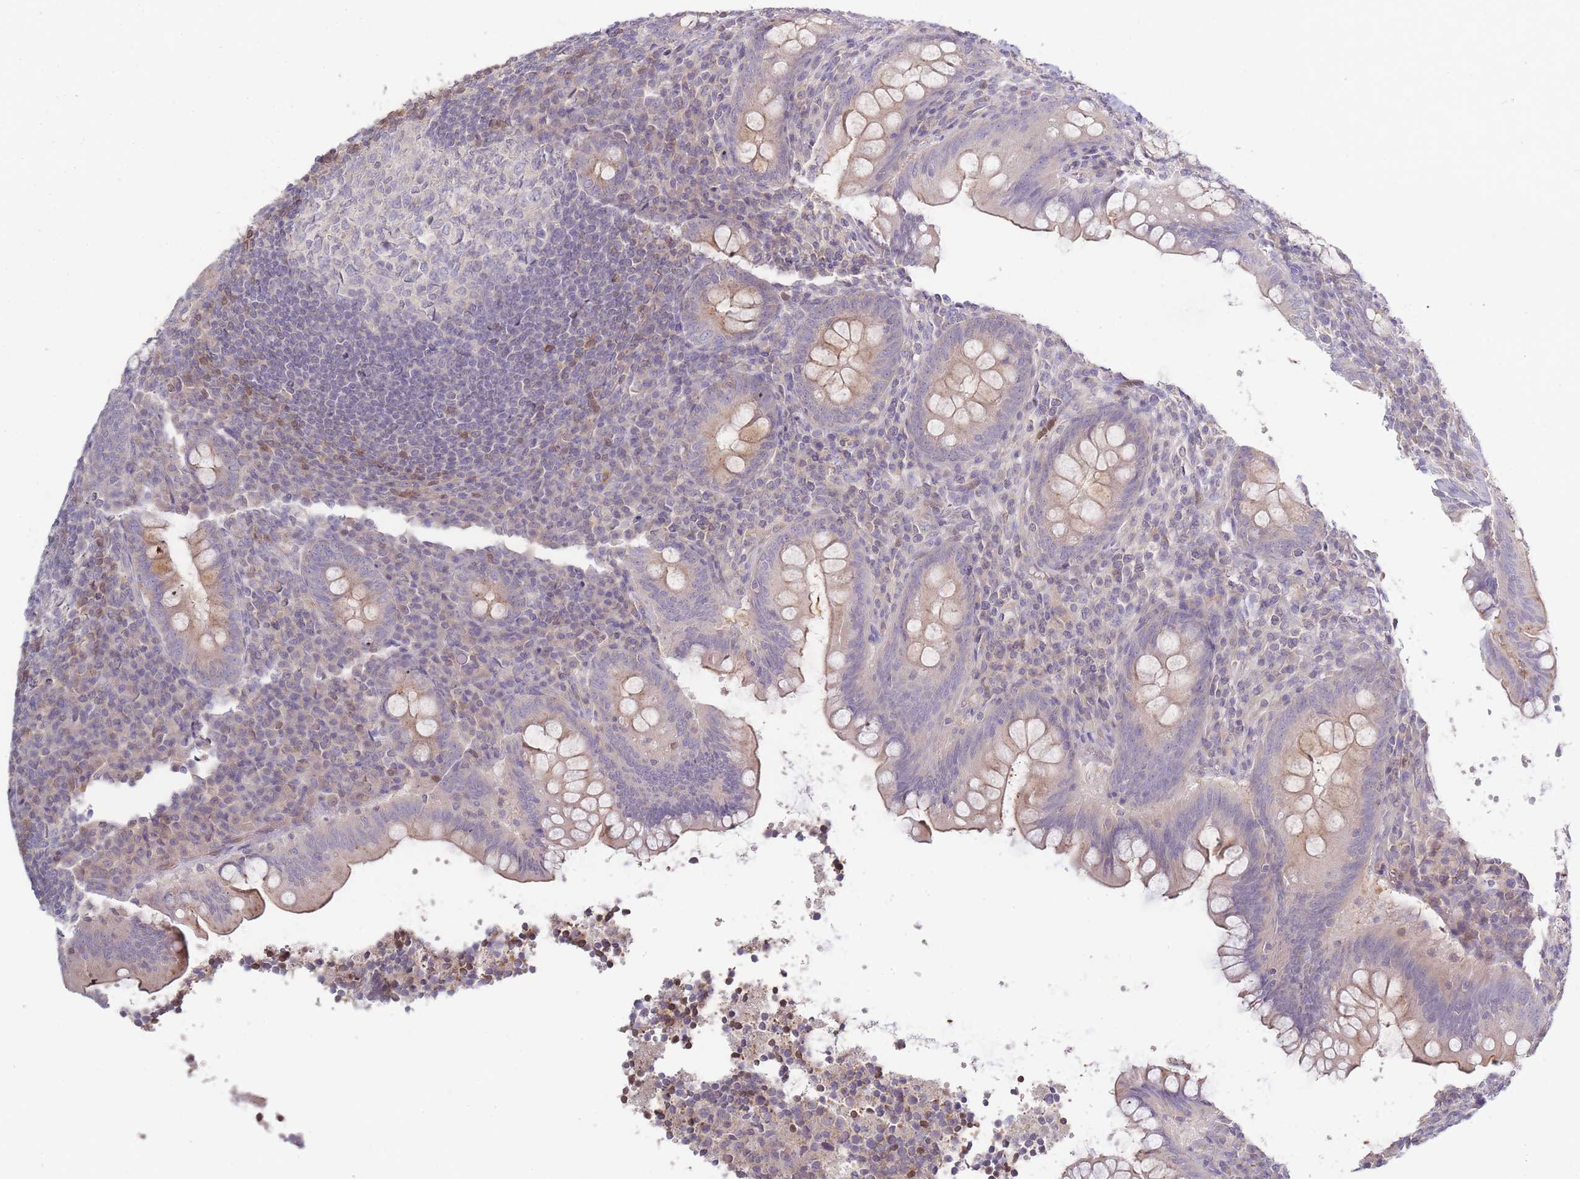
{"staining": {"intensity": "weak", "quantity": "25%-75%", "location": "cytoplasmic/membranous"}, "tissue": "appendix", "cell_type": "Glandular cells", "image_type": "normal", "snomed": [{"axis": "morphology", "description": "Normal tissue, NOS"}, {"axis": "topography", "description": "Appendix"}], "caption": "IHC micrograph of normal appendix stained for a protein (brown), which demonstrates low levels of weak cytoplasmic/membranous expression in about 25%-75% of glandular cells.", "gene": "SPHKAP", "patient": {"sex": "female", "age": 33}}